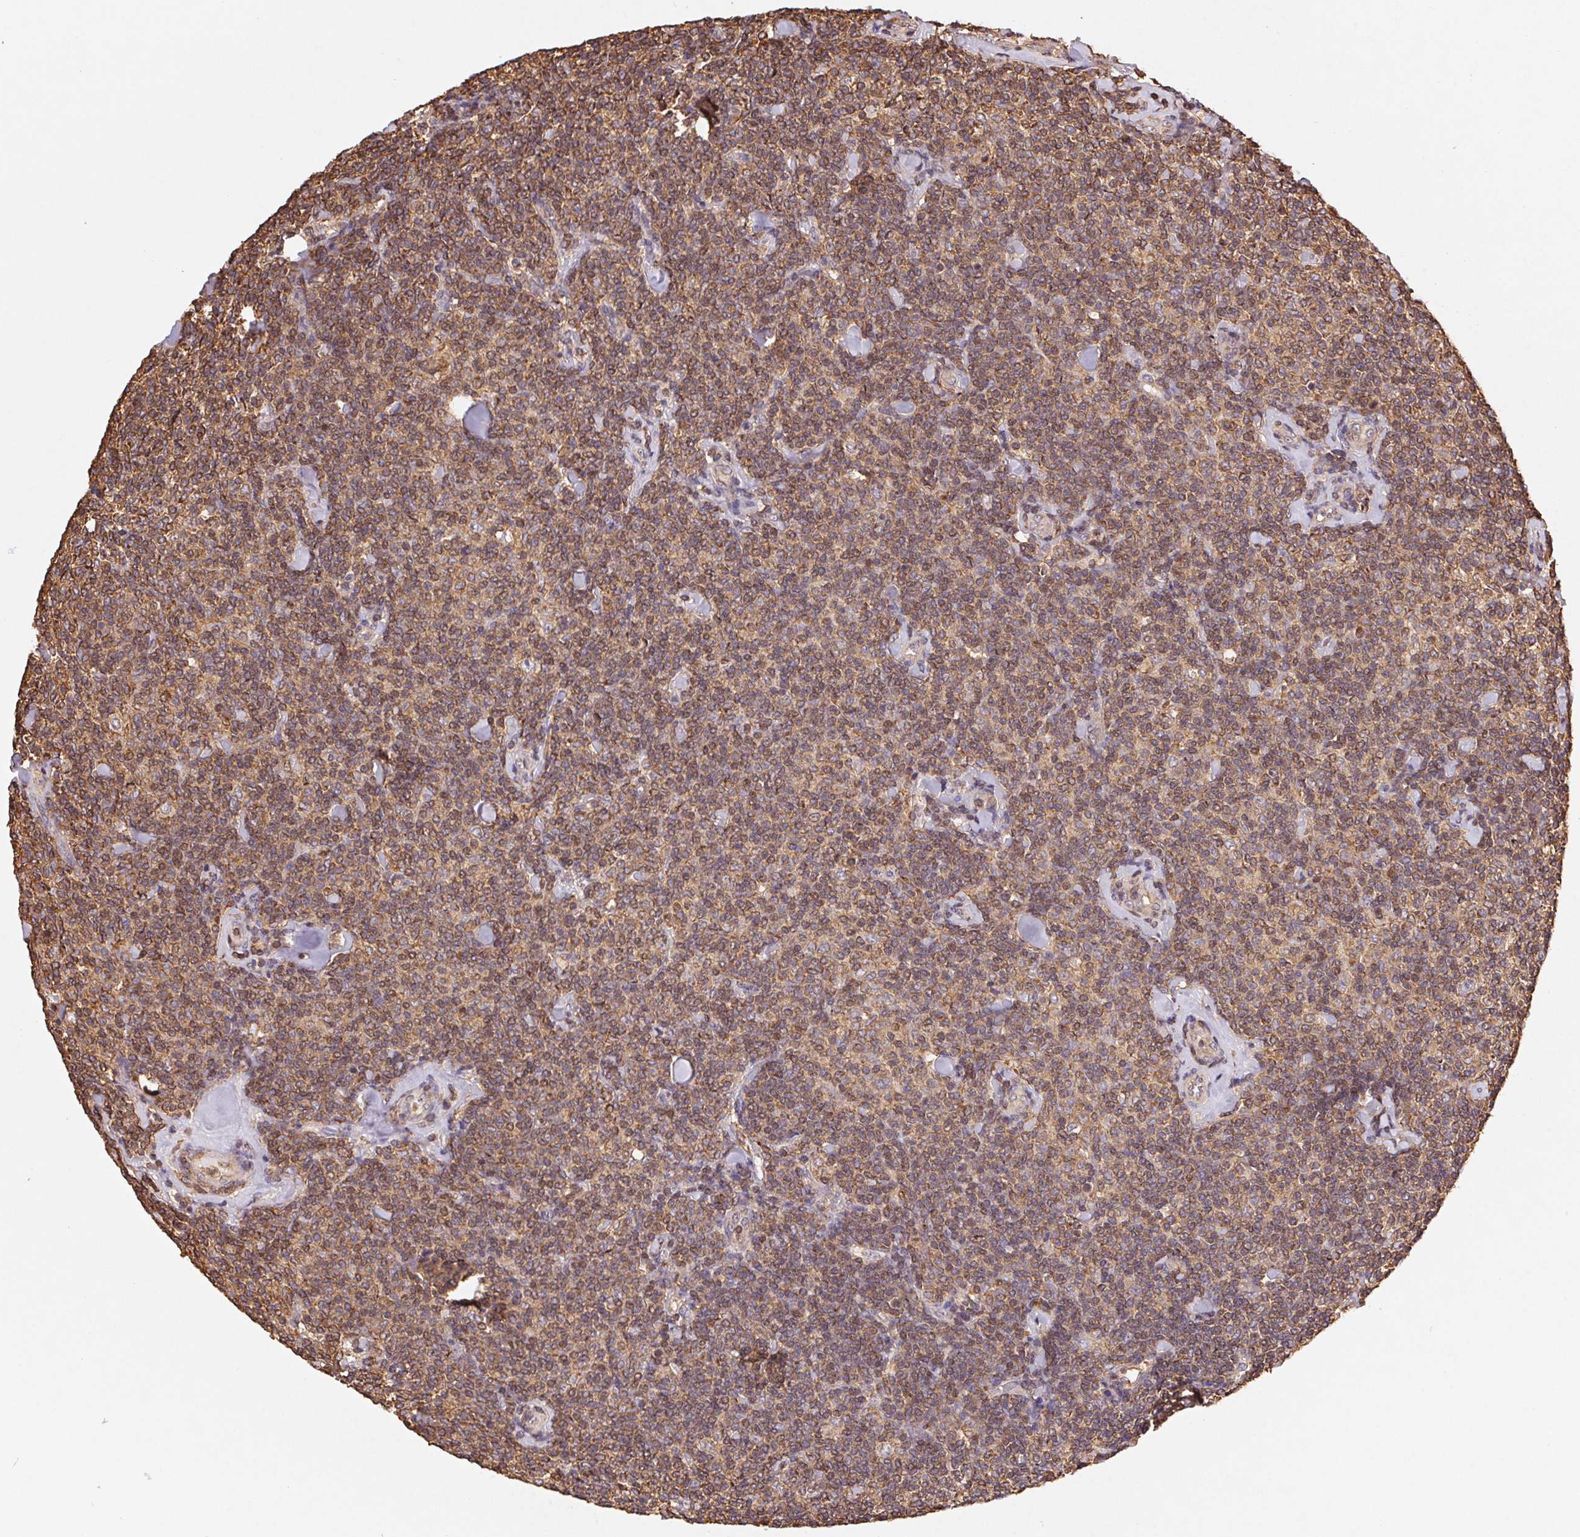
{"staining": {"intensity": "moderate", "quantity": ">75%", "location": "cytoplasmic/membranous"}, "tissue": "lymphoma", "cell_type": "Tumor cells", "image_type": "cancer", "snomed": [{"axis": "morphology", "description": "Malignant lymphoma, non-Hodgkin's type, Low grade"}, {"axis": "topography", "description": "Lymph node"}], "caption": "There is medium levels of moderate cytoplasmic/membranous expression in tumor cells of malignant lymphoma, non-Hodgkin's type (low-grade), as demonstrated by immunohistochemical staining (brown color).", "gene": "ATG10", "patient": {"sex": "female", "age": 56}}